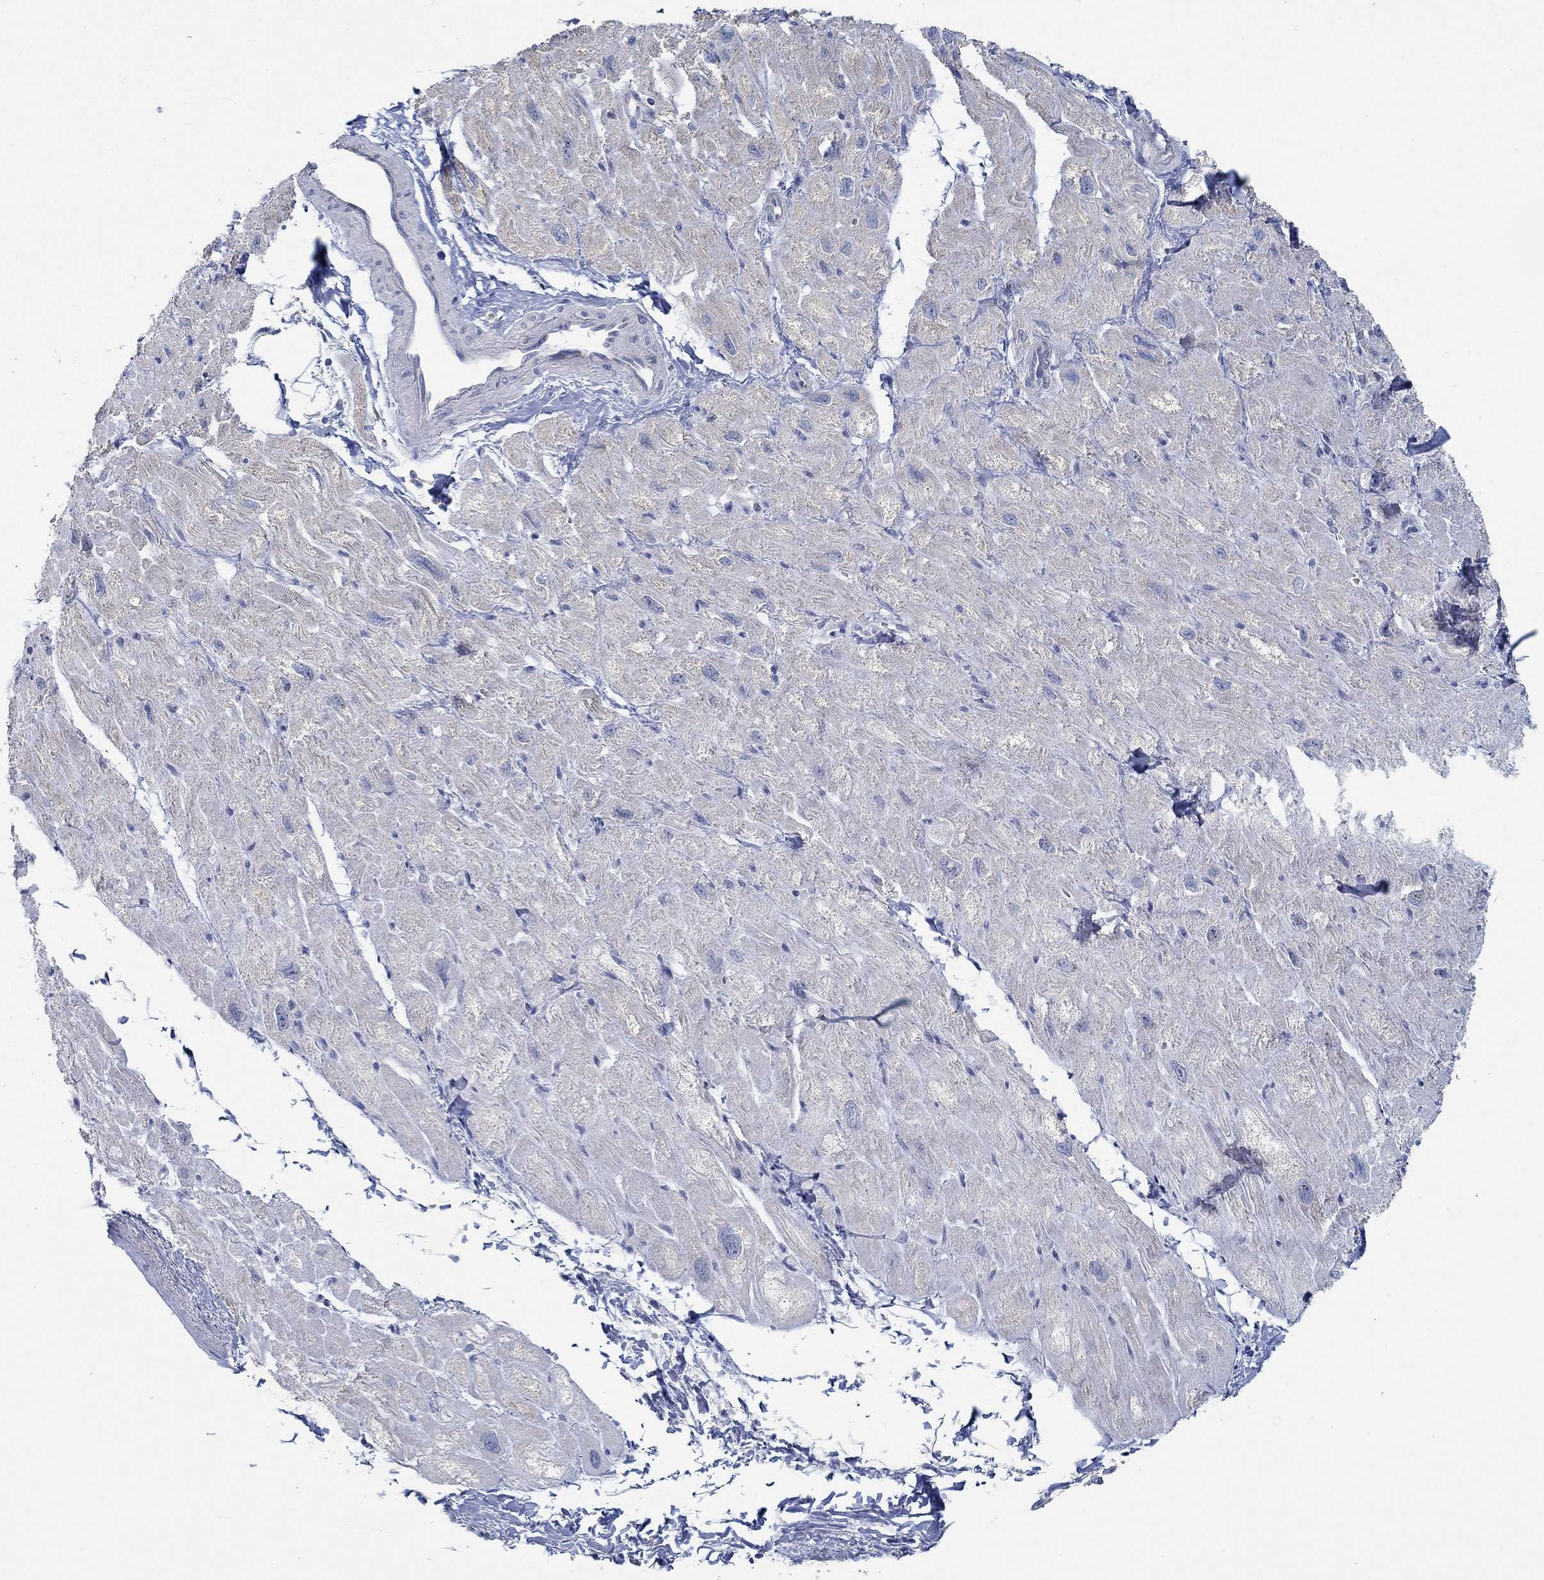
{"staining": {"intensity": "negative", "quantity": "none", "location": "none"}, "tissue": "heart muscle", "cell_type": "Cardiomyocytes", "image_type": "normal", "snomed": [{"axis": "morphology", "description": "Normal tissue, NOS"}, {"axis": "topography", "description": "Heart"}], "caption": "Immunohistochemistry (IHC) of benign heart muscle demonstrates no positivity in cardiomyocytes.", "gene": "GLOD5", "patient": {"sex": "male", "age": 66}}